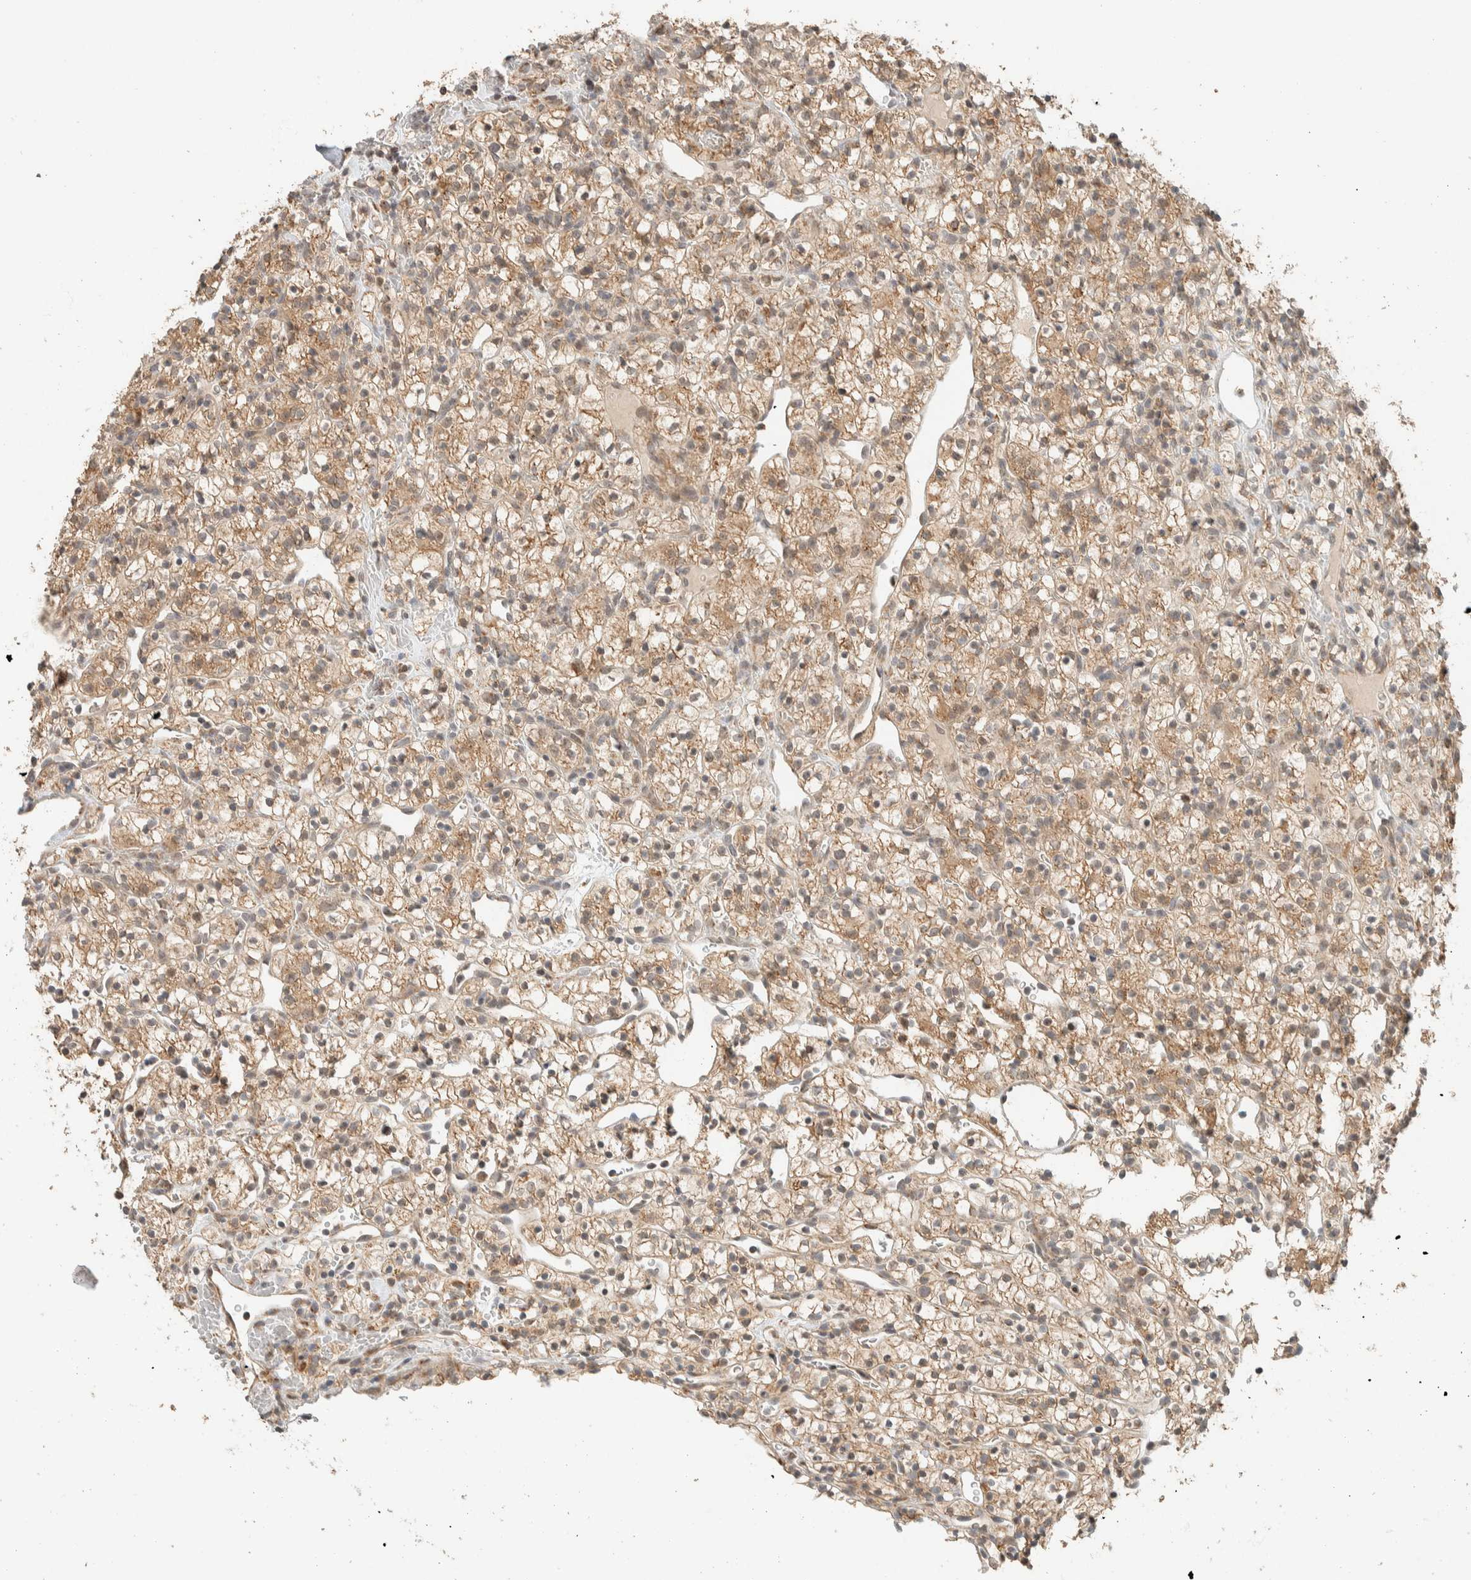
{"staining": {"intensity": "moderate", "quantity": ">75%", "location": "cytoplasmic/membranous"}, "tissue": "renal cancer", "cell_type": "Tumor cells", "image_type": "cancer", "snomed": [{"axis": "morphology", "description": "Adenocarcinoma, NOS"}, {"axis": "topography", "description": "Kidney"}], "caption": "This is an image of immunohistochemistry staining of renal cancer (adenocarcinoma), which shows moderate positivity in the cytoplasmic/membranous of tumor cells.", "gene": "MRPL41", "patient": {"sex": "female", "age": 57}}